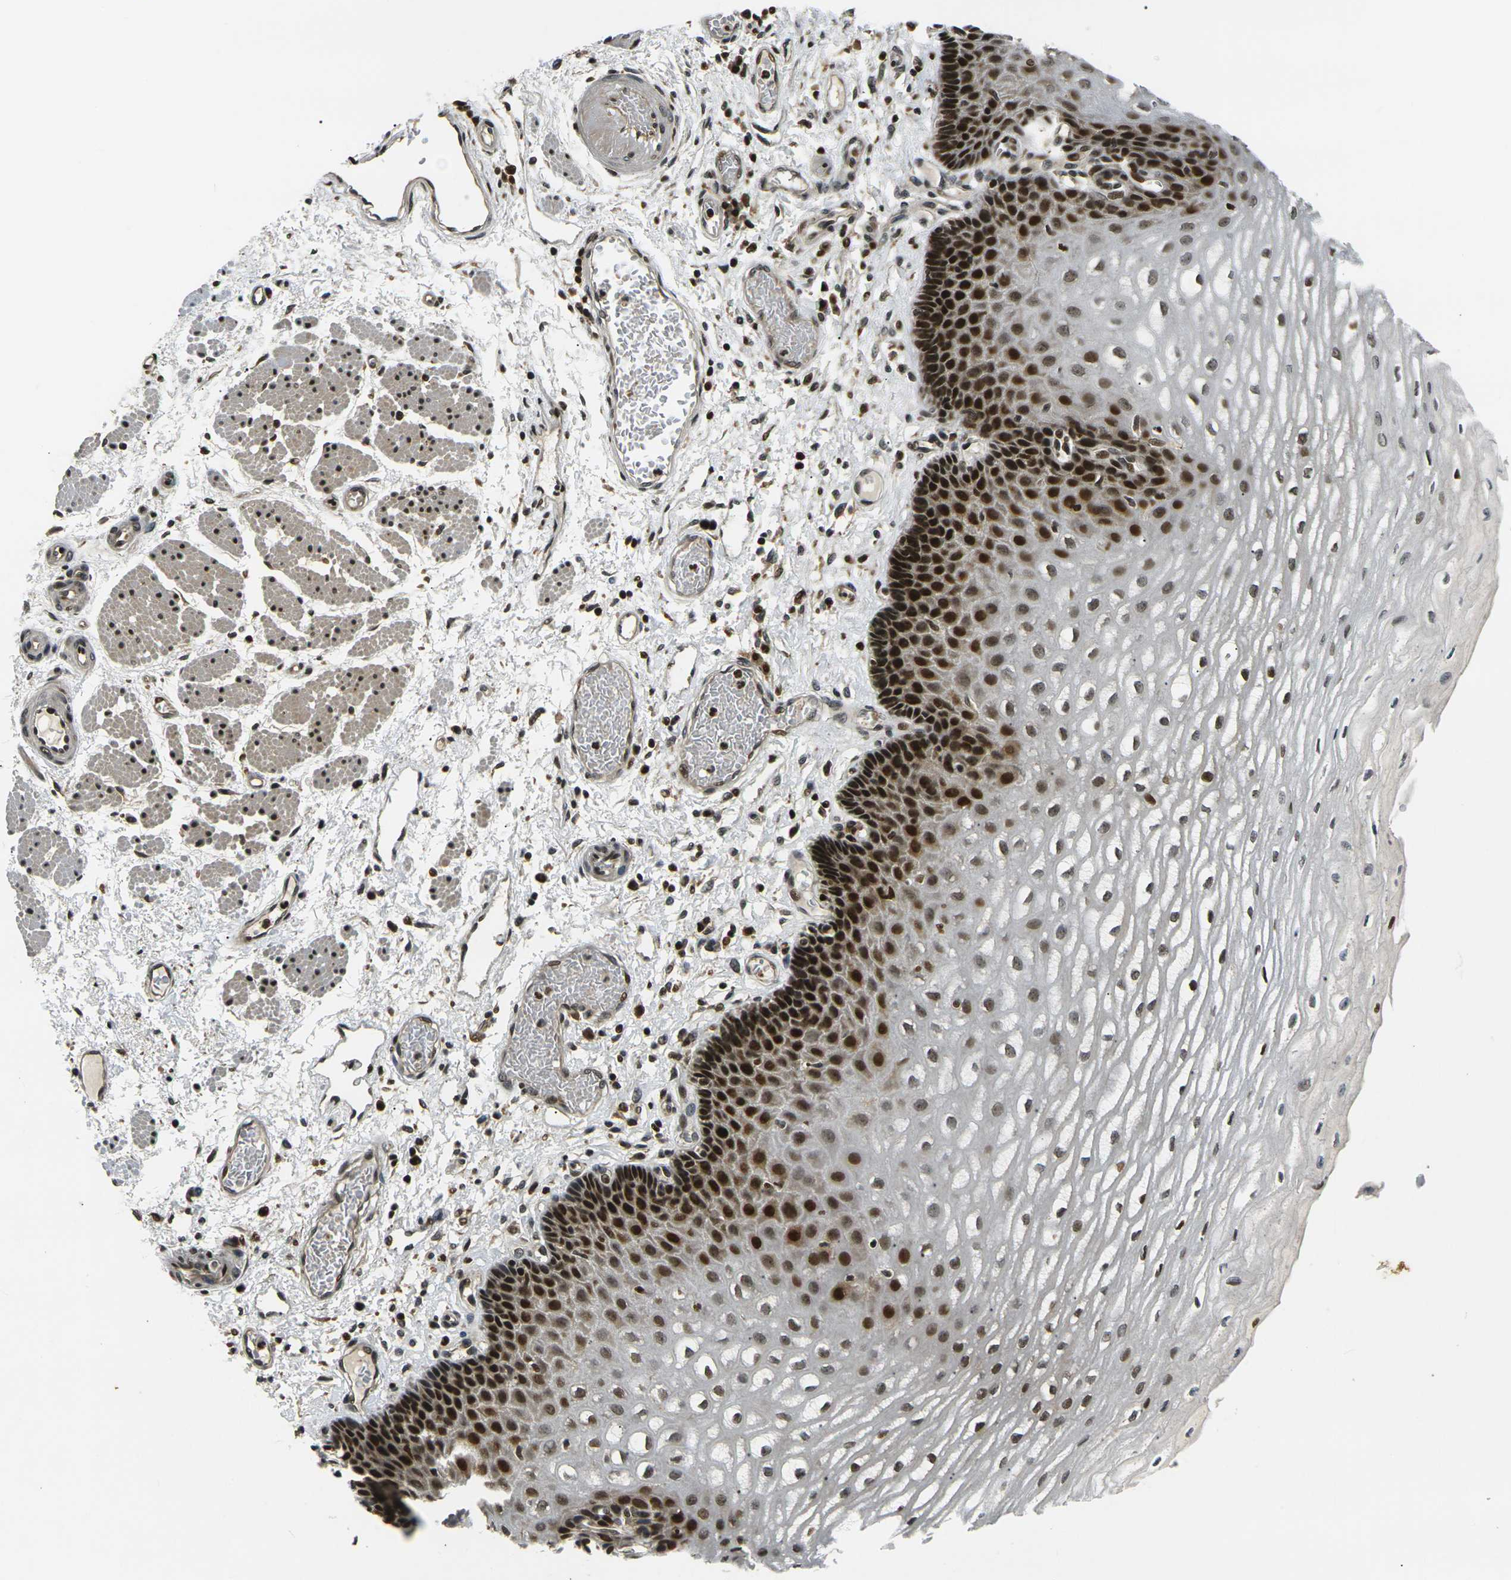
{"staining": {"intensity": "strong", "quantity": ">75%", "location": "nuclear"}, "tissue": "esophagus", "cell_type": "Squamous epithelial cells", "image_type": "normal", "snomed": [{"axis": "morphology", "description": "Normal tissue, NOS"}, {"axis": "topography", "description": "Esophagus"}], "caption": "Squamous epithelial cells display high levels of strong nuclear staining in about >75% of cells in benign human esophagus. Nuclei are stained in blue.", "gene": "ACTL6A", "patient": {"sex": "male", "age": 54}}